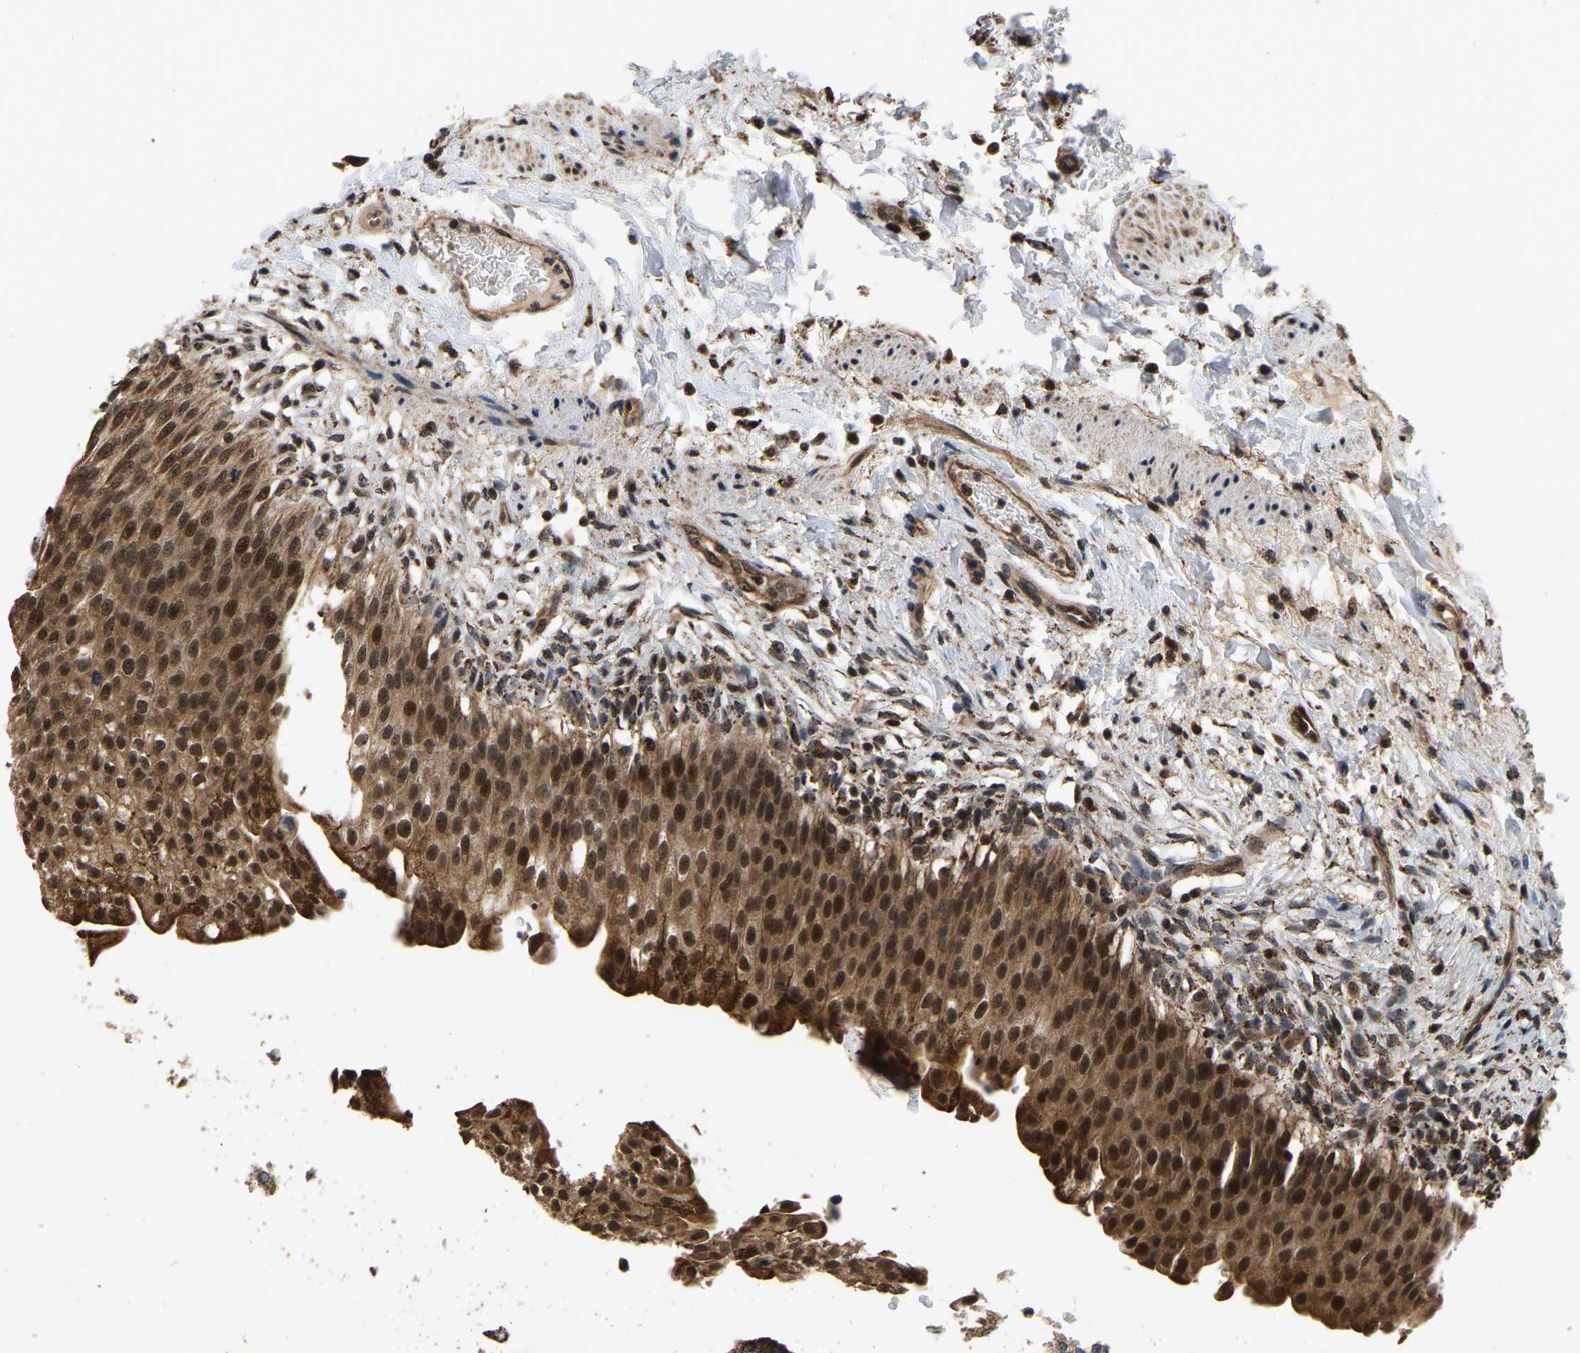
{"staining": {"intensity": "strong", "quantity": ">75%", "location": "cytoplasmic/membranous,nuclear"}, "tissue": "urinary bladder", "cell_type": "Urothelial cells", "image_type": "normal", "snomed": [{"axis": "morphology", "description": "Normal tissue, NOS"}, {"axis": "topography", "description": "Urinary bladder"}], "caption": "Strong cytoplasmic/membranous,nuclear staining for a protein is seen in approximately >75% of urothelial cells of normal urinary bladder using immunohistochemistry.", "gene": "CIAO1", "patient": {"sex": "female", "age": 60}}